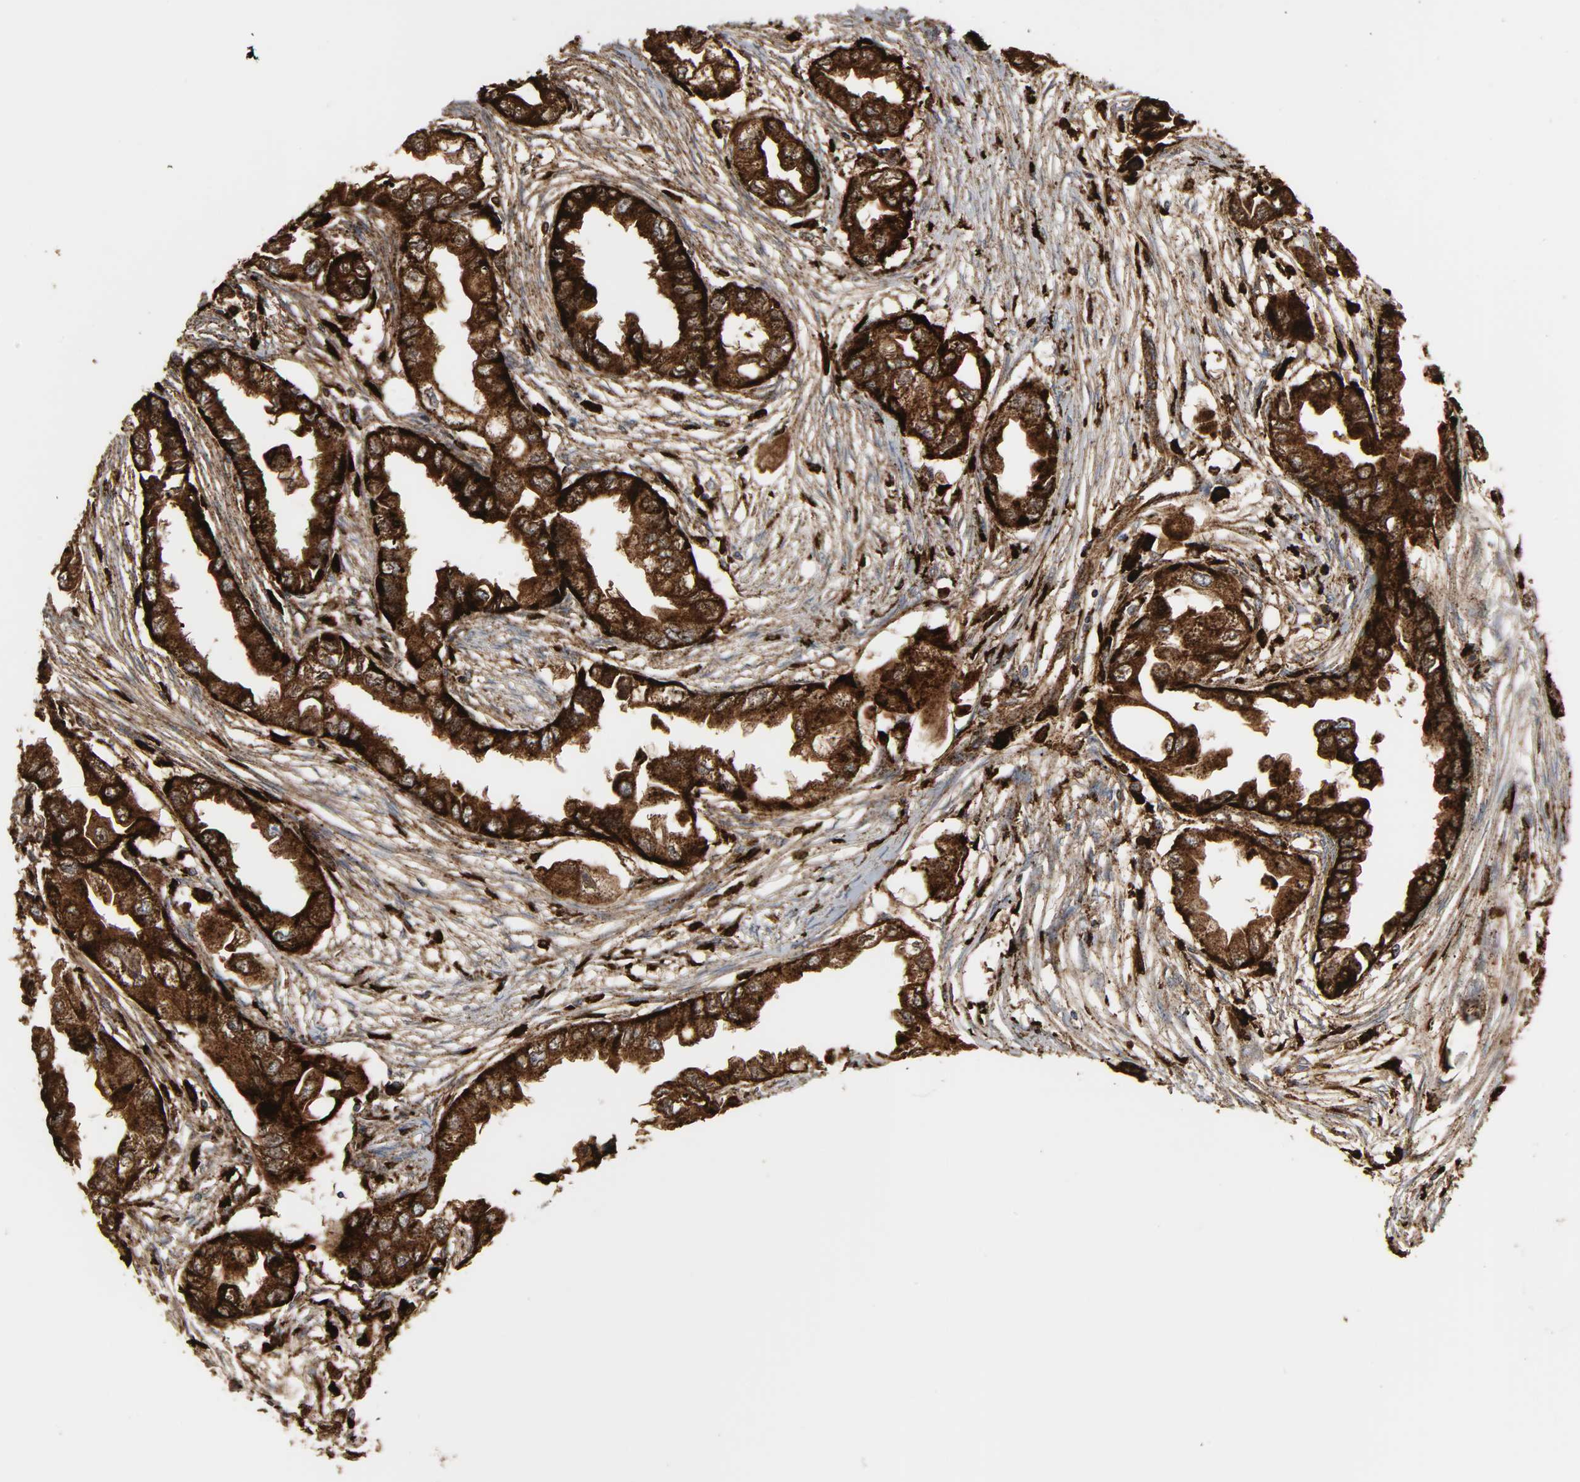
{"staining": {"intensity": "strong", "quantity": ">75%", "location": "cytoplasmic/membranous"}, "tissue": "endometrial cancer", "cell_type": "Tumor cells", "image_type": "cancer", "snomed": [{"axis": "morphology", "description": "Adenocarcinoma, NOS"}, {"axis": "topography", "description": "Endometrium"}], "caption": "There is high levels of strong cytoplasmic/membranous expression in tumor cells of endometrial cancer, as demonstrated by immunohistochemical staining (brown color).", "gene": "PSAP", "patient": {"sex": "female", "age": 67}}